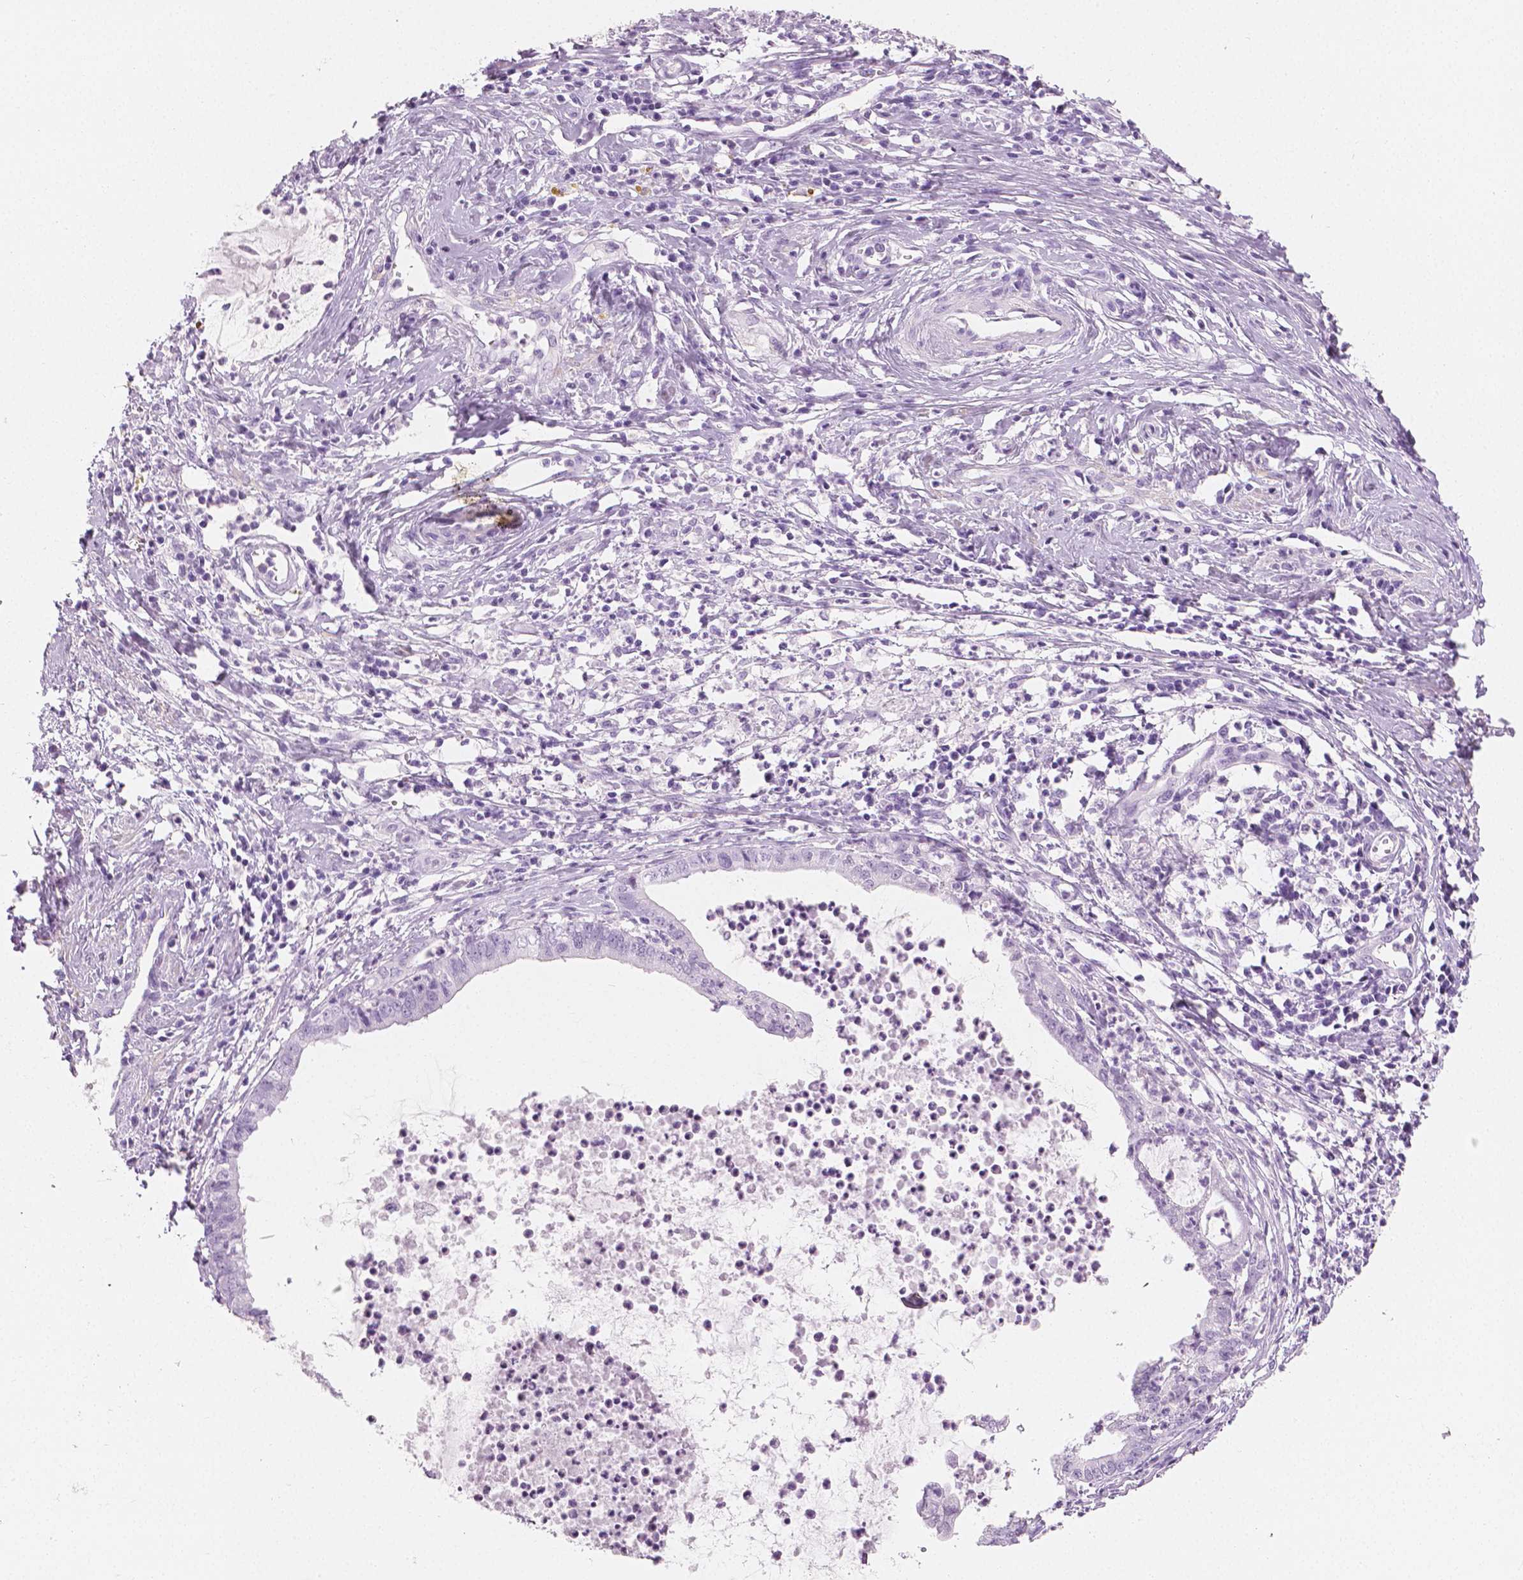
{"staining": {"intensity": "negative", "quantity": "none", "location": "none"}, "tissue": "cervical cancer", "cell_type": "Tumor cells", "image_type": "cancer", "snomed": [{"axis": "morphology", "description": "Normal tissue, NOS"}, {"axis": "morphology", "description": "Adenocarcinoma, NOS"}, {"axis": "topography", "description": "Cervix"}], "caption": "High power microscopy micrograph of an immunohistochemistry micrograph of cervical cancer (adenocarcinoma), revealing no significant staining in tumor cells.", "gene": "PLIN4", "patient": {"sex": "female", "age": 38}}